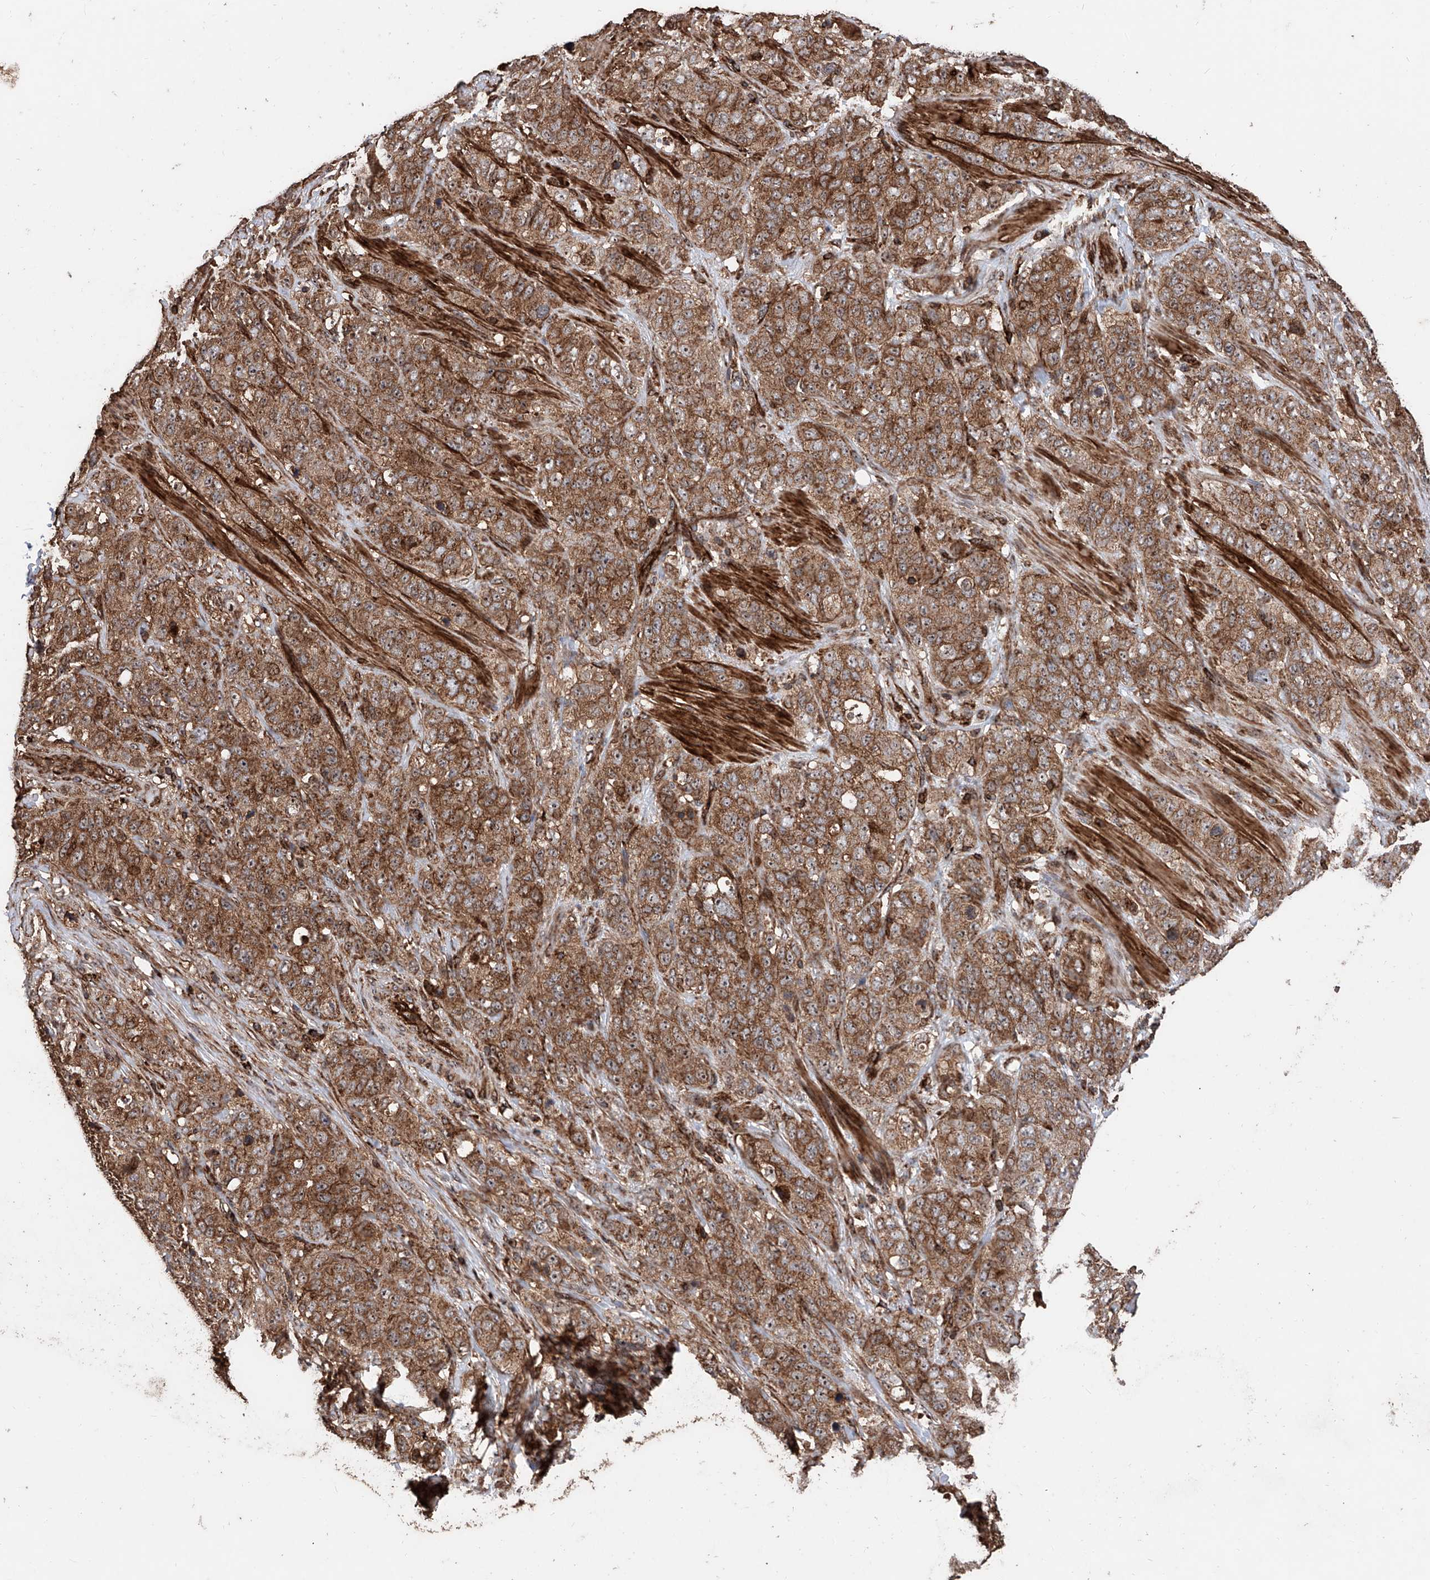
{"staining": {"intensity": "moderate", "quantity": ">75%", "location": "cytoplasmic/membranous"}, "tissue": "stomach cancer", "cell_type": "Tumor cells", "image_type": "cancer", "snomed": [{"axis": "morphology", "description": "Adenocarcinoma, NOS"}, {"axis": "topography", "description": "Stomach"}], "caption": "Protein positivity by immunohistochemistry (IHC) displays moderate cytoplasmic/membranous staining in approximately >75% of tumor cells in stomach cancer (adenocarcinoma).", "gene": "PISD", "patient": {"sex": "male", "age": 48}}